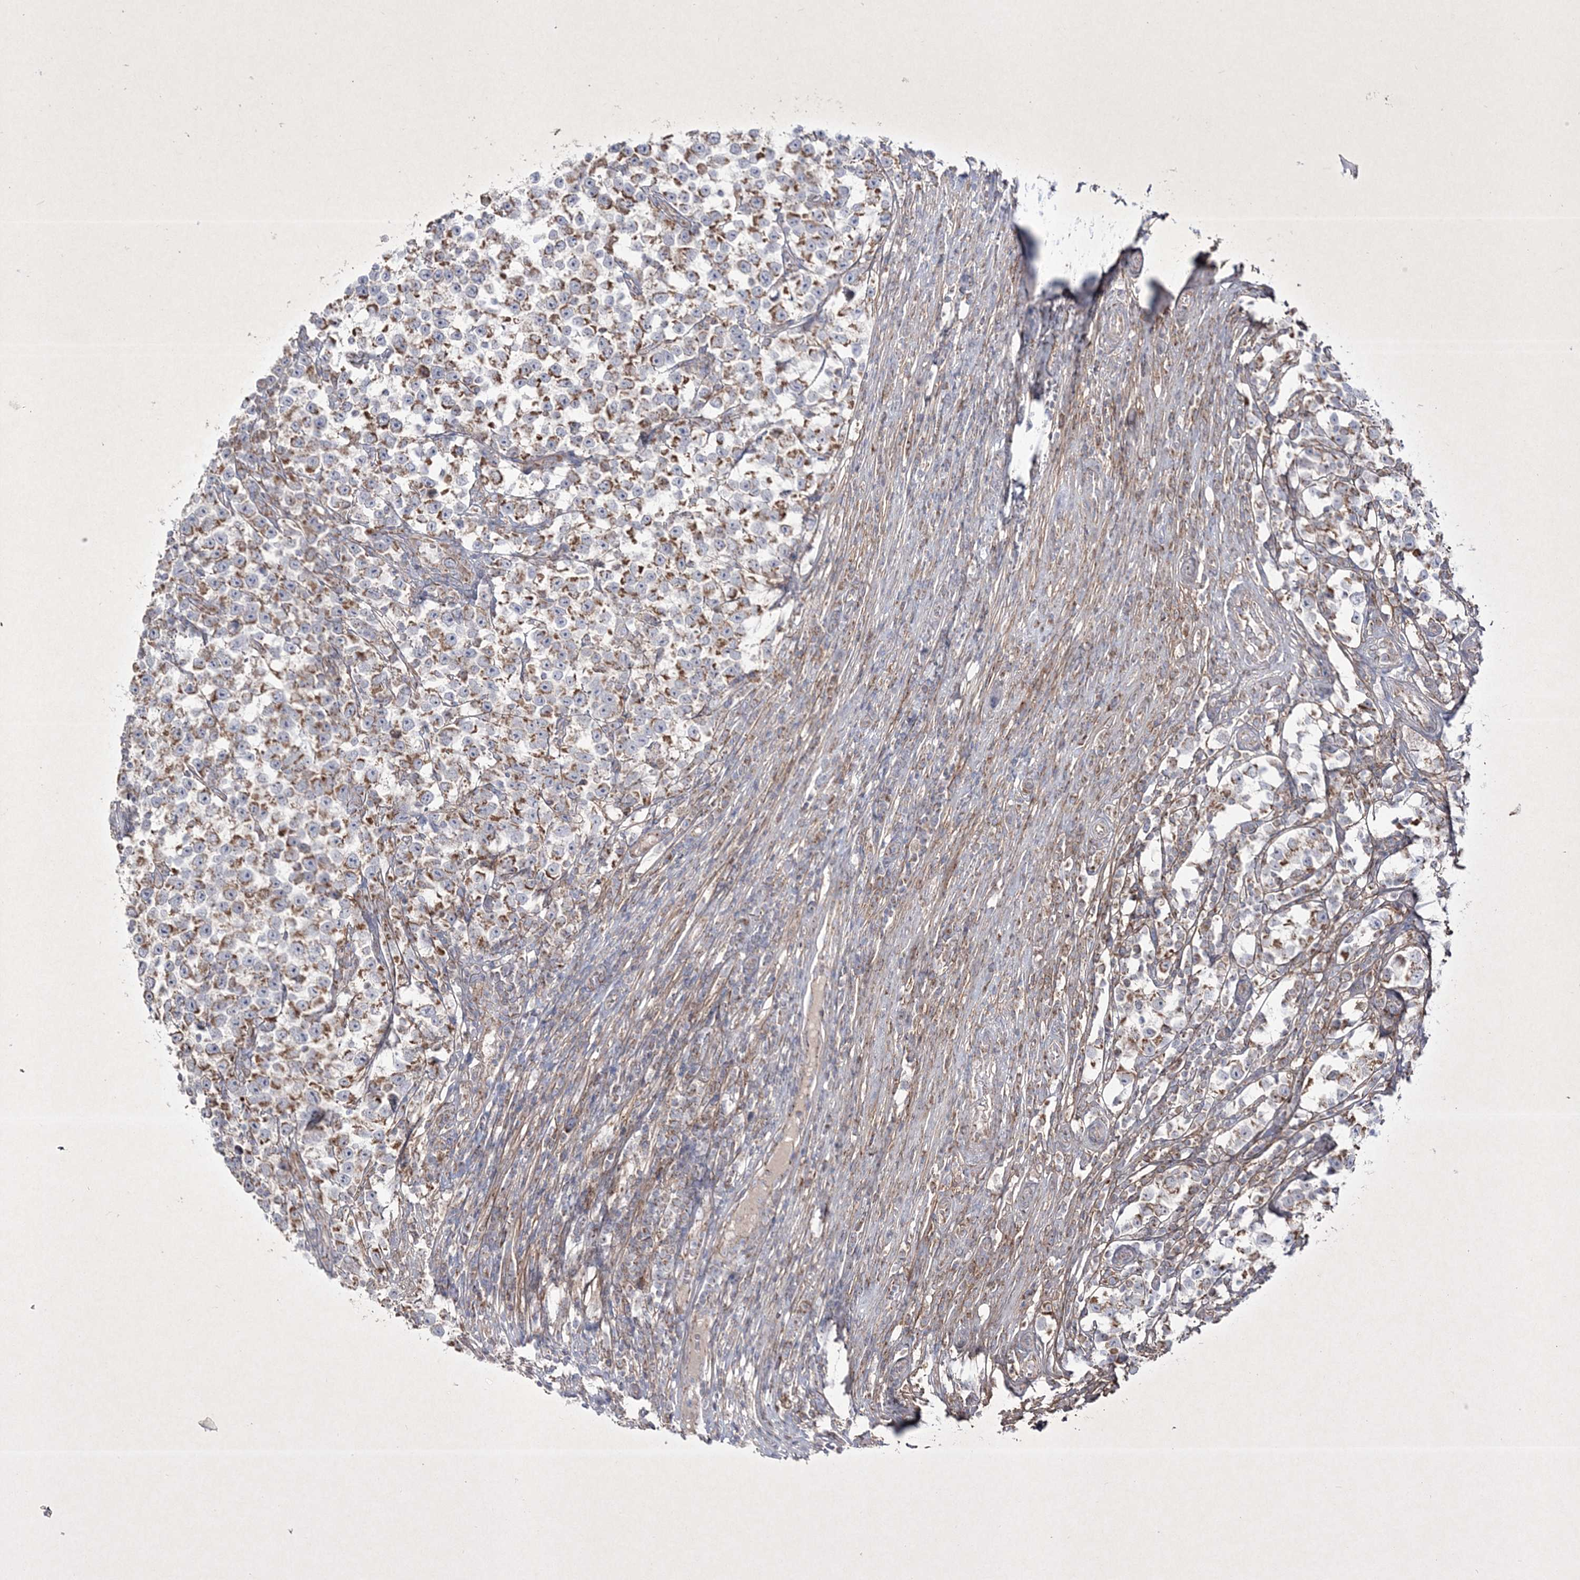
{"staining": {"intensity": "moderate", "quantity": ">75%", "location": "cytoplasmic/membranous"}, "tissue": "testis cancer", "cell_type": "Tumor cells", "image_type": "cancer", "snomed": [{"axis": "morphology", "description": "Normal tissue, NOS"}, {"axis": "morphology", "description": "Seminoma, NOS"}, {"axis": "topography", "description": "Testis"}], "caption": "Immunohistochemistry (DAB) staining of human seminoma (testis) displays moderate cytoplasmic/membranous protein positivity in about >75% of tumor cells.", "gene": "RICTOR", "patient": {"sex": "male", "age": 43}}